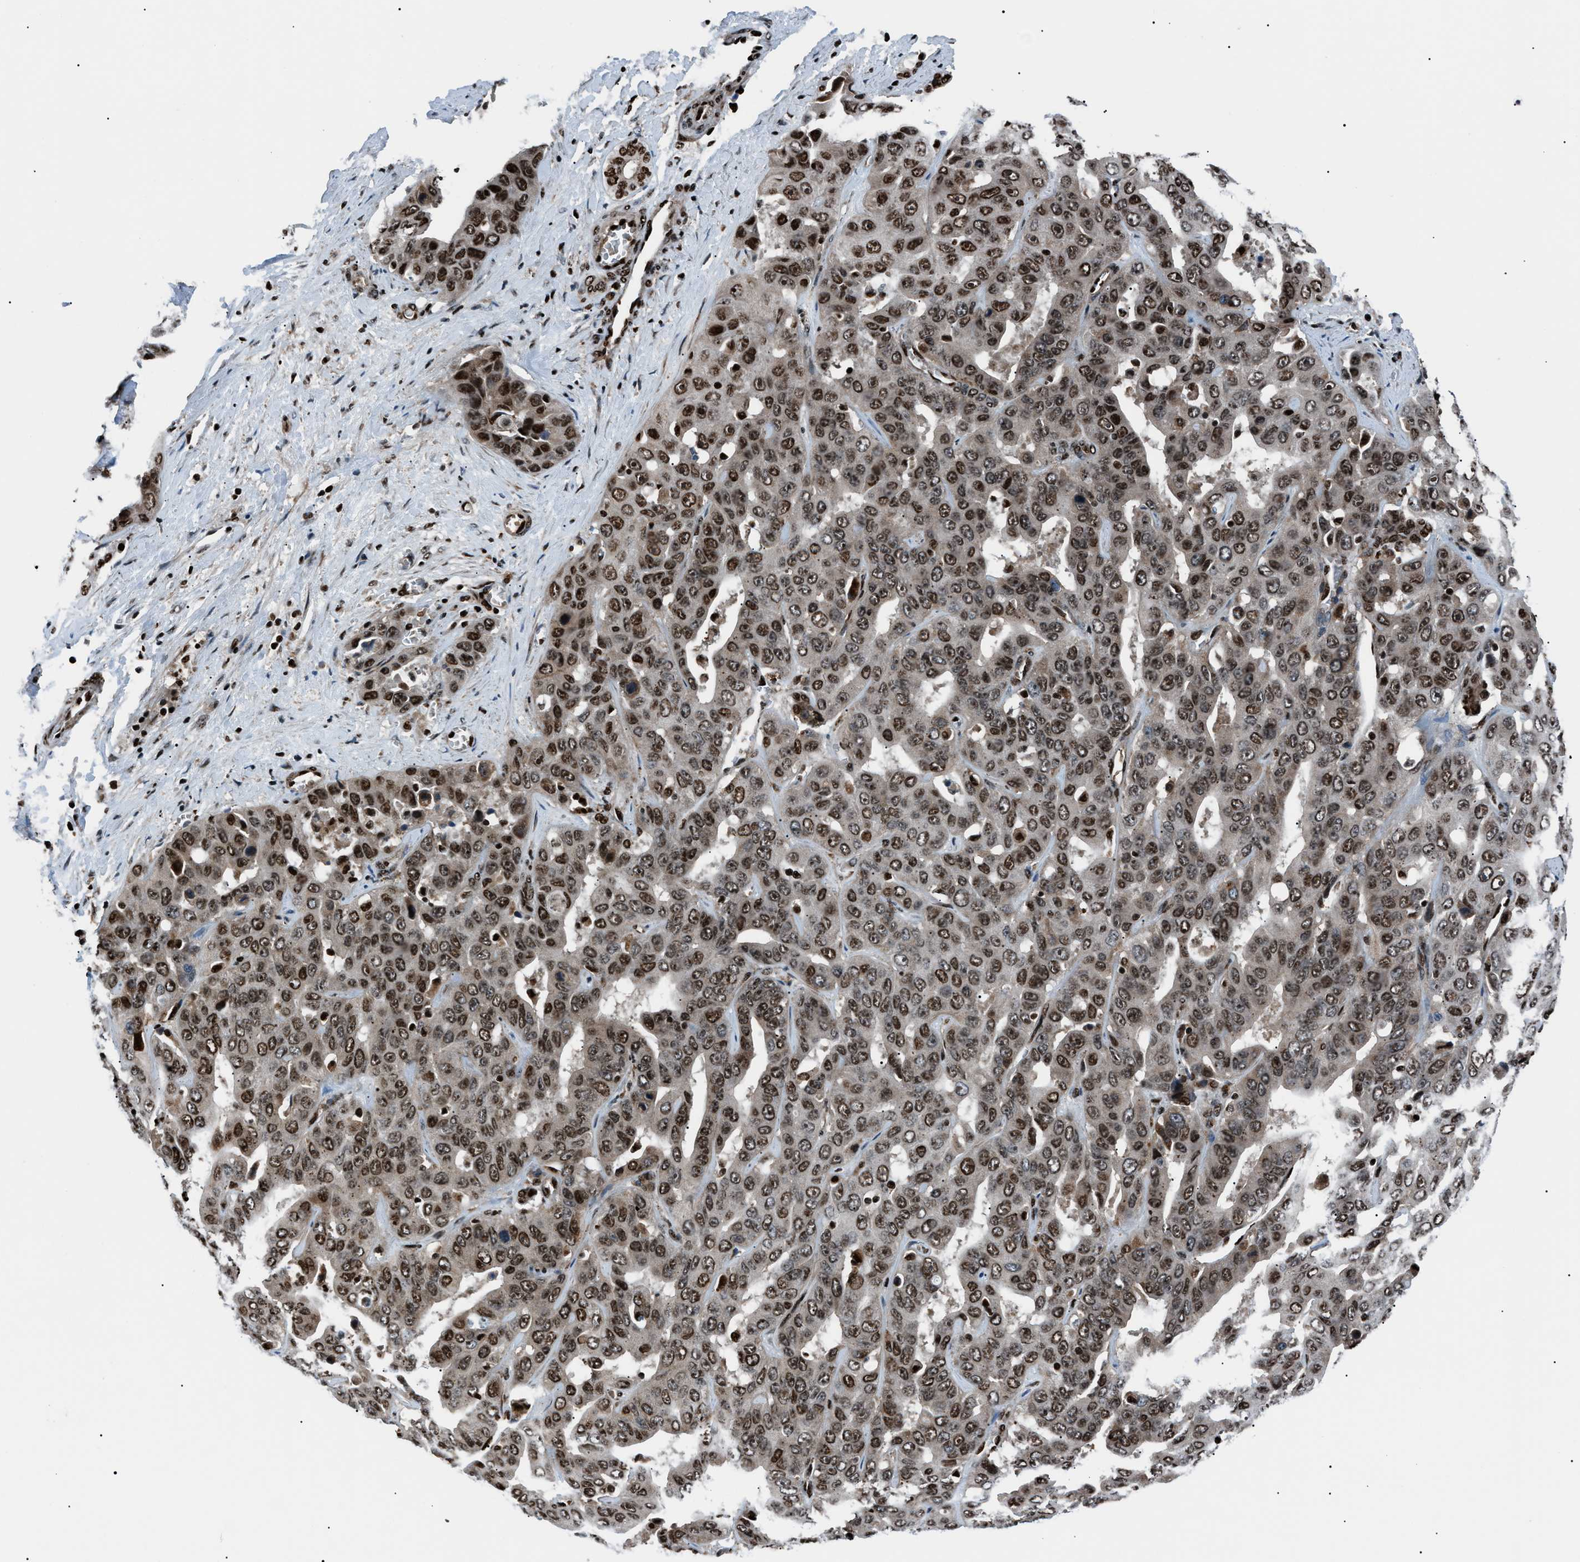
{"staining": {"intensity": "moderate", "quantity": ">75%", "location": "nuclear"}, "tissue": "liver cancer", "cell_type": "Tumor cells", "image_type": "cancer", "snomed": [{"axis": "morphology", "description": "Cholangiocarcinoma"}, {"axis": "topography", "description": "Liver"}], "caption": "Protein analysis of liver cancer tissue shows moderate nuclear staining in about >75% of tumor cells.", "gene": "PRKX", "patient": {"sex": "female", "age": 52}}